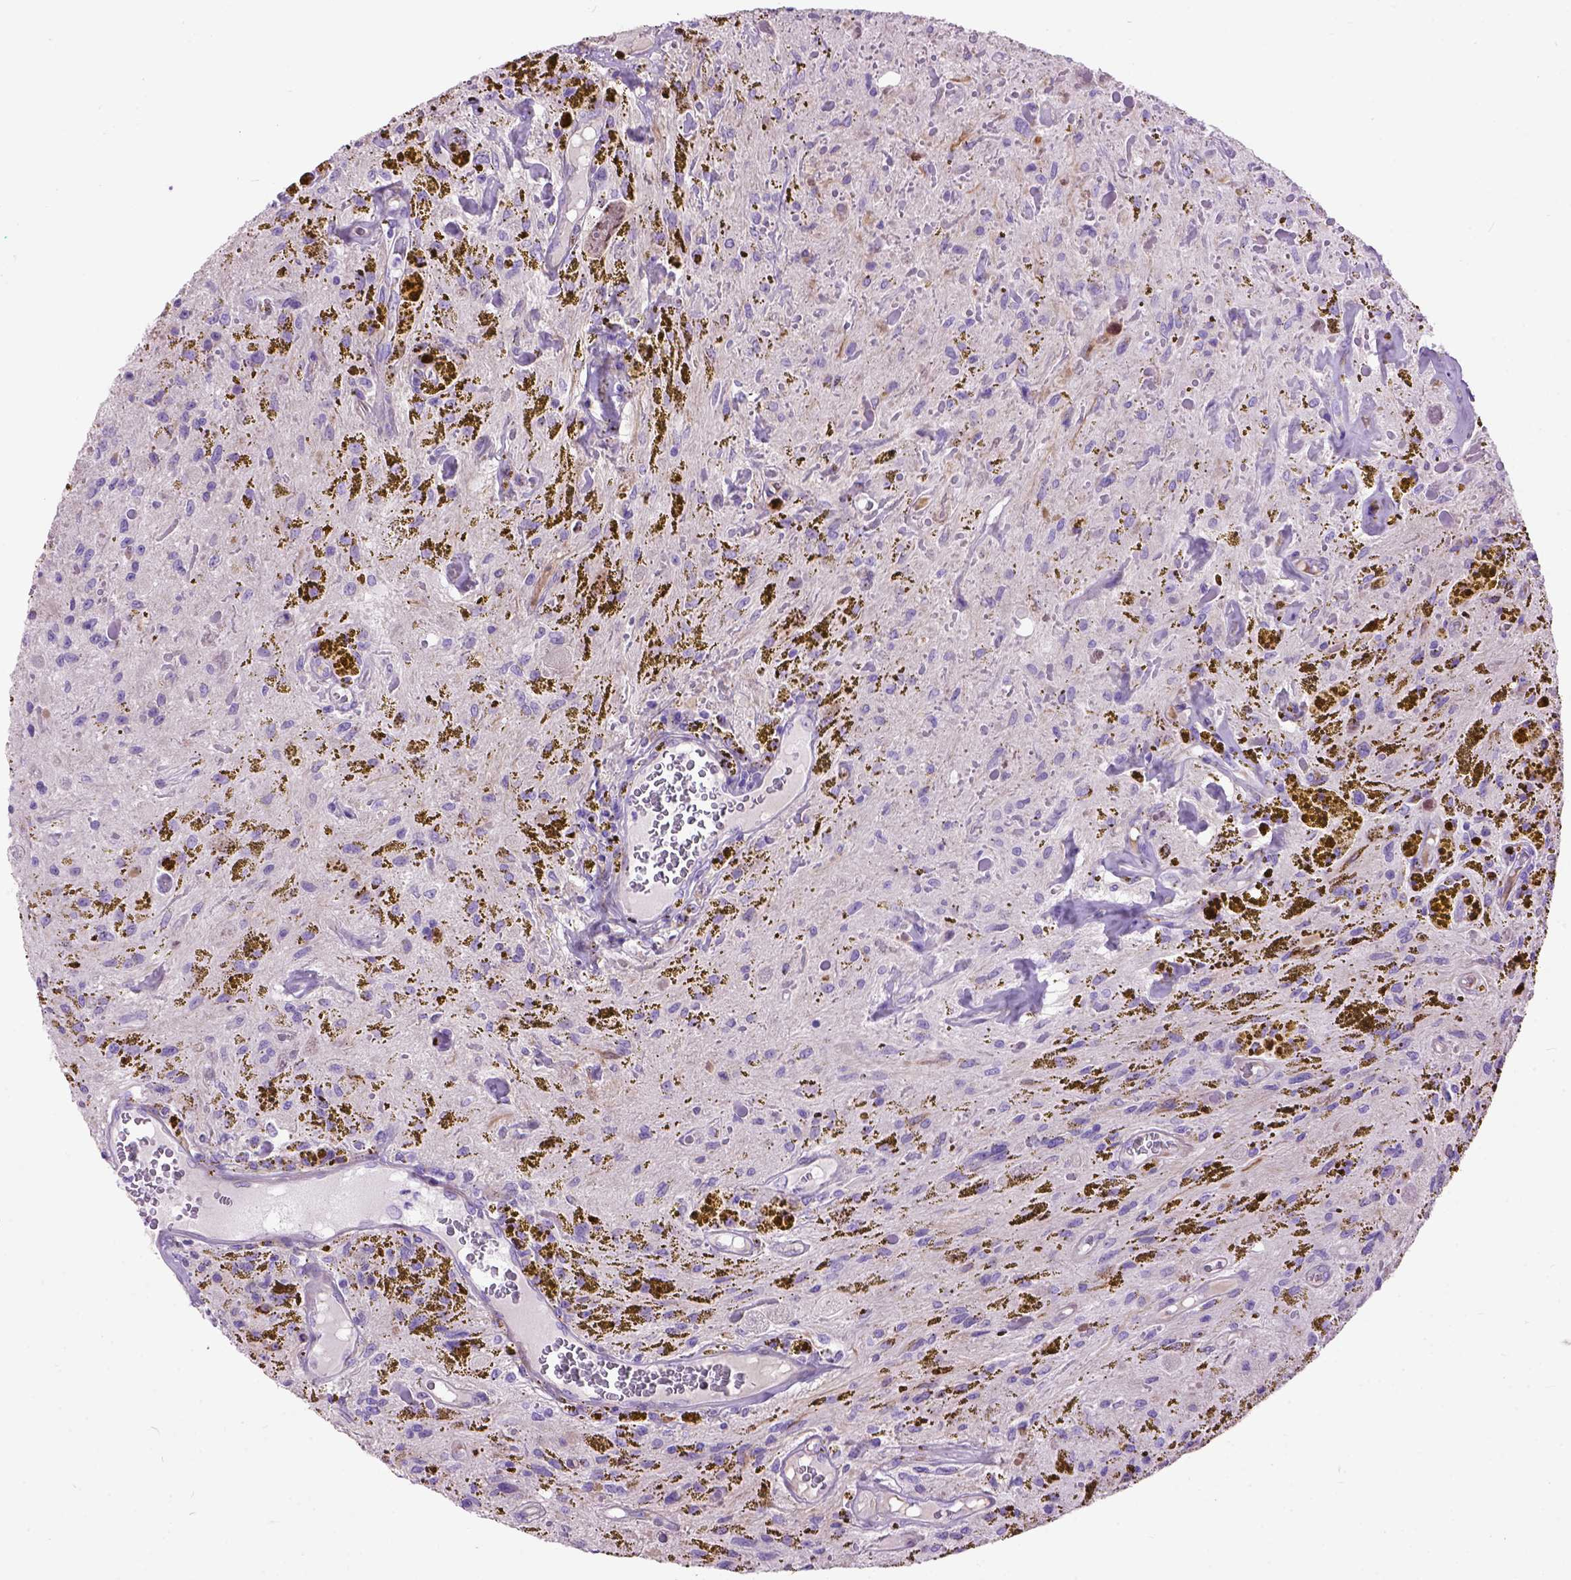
{"staining": {"intensity": "negative", "quantity": "none", "location": "none"}, "tissue": "glioma", "cell_type": "Tumor cells", "image_type": "cancer", "snomed": [{"axis": "morphology", "description": "Glioma, malignant, Low grade"}, {"axis": "topography", "description": "Cerebellum"}], "caption": "DAB immunohistochemical staining of malignant glioma (low-grade) shows no significant staining in tumor cells.", "gene": "MAPT", "patient": {"sex": "female", "age": 14}}